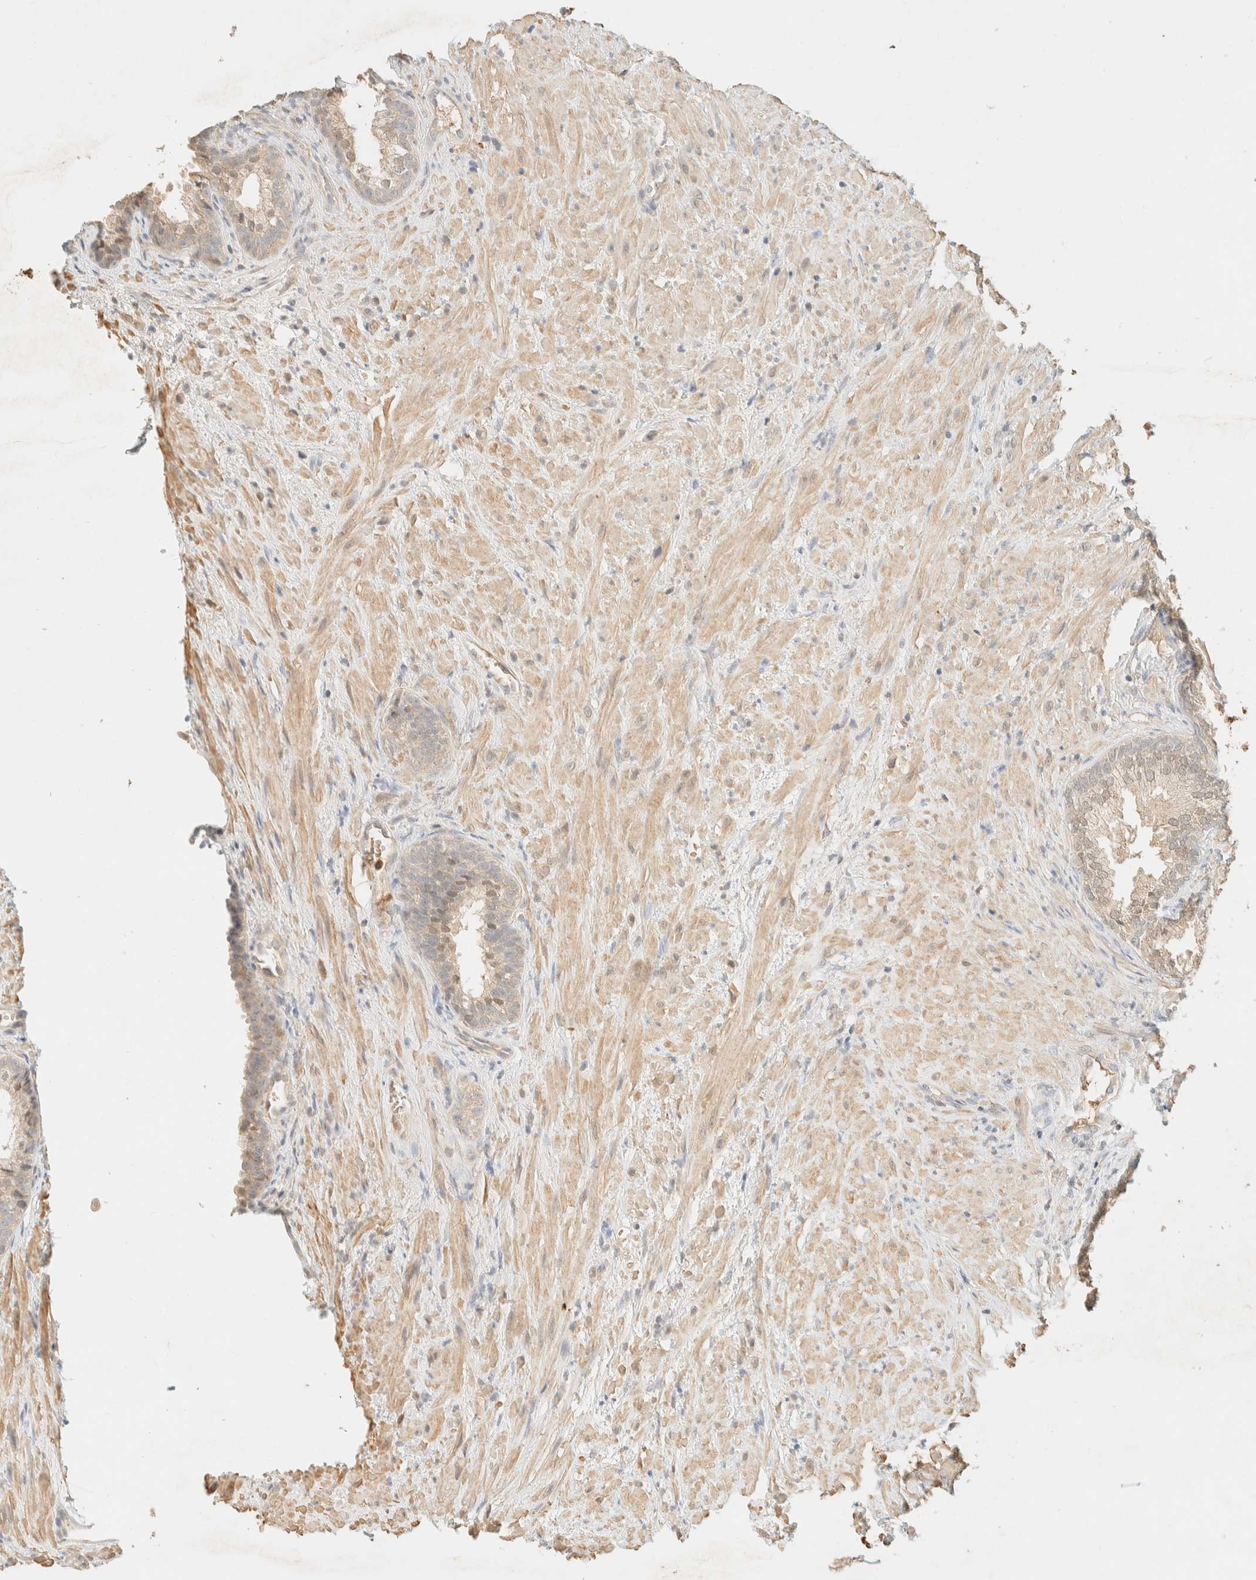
{"staining": {"intensity": "weak", "quantity": ">75%", "location": "cytoplasmic/membranous"}, "tissue": "prostate", "cell_type": "Glandular cells", "image_type": "normal", "snomed": [{"axis": "morphology", "description": "Normal tissue, NOS"}, {"axis": "topography", "description": "Prostate"}], "caption": "Weak cytoplasmic/membranous positivity is seen in about >75% of glandular cells in unremarkable prostate. (Stains: DAB in brown, nuclei in blue, Microscopy: brightfield microscopy at high magnification).", "gene": "TIMD4", "patient": {"sex": "male", "age": 76}}